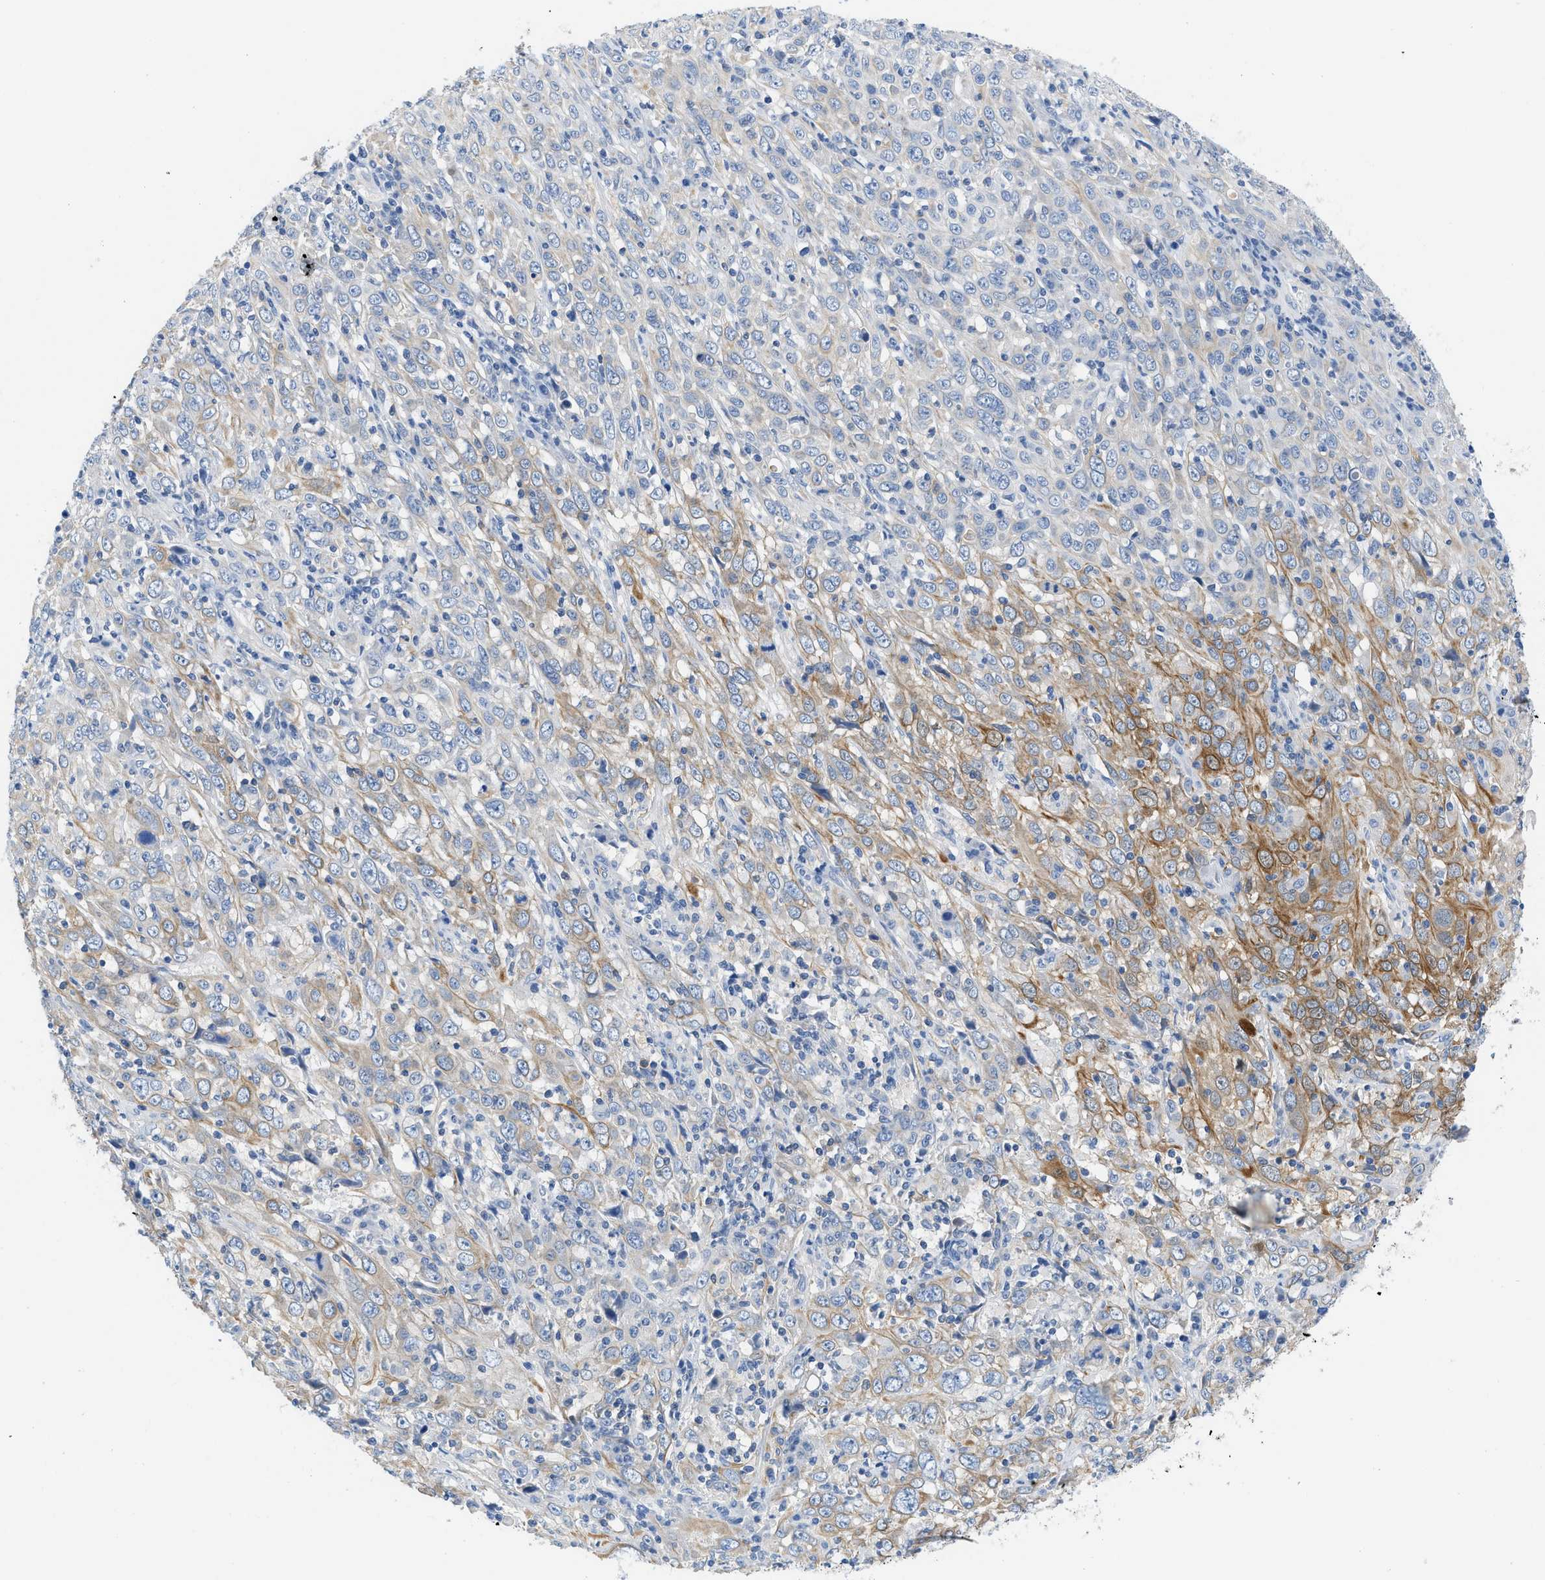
{"staining": {"intensity": "moderate", "quantity": "<25%", "location": "cytoplasmic/membranous"}, "tissue": "cervical cancer", "cell_type": "Tumor cells", "image_type": "cancer", "snomed": [{"axis": "morphology", "description": "Squamous cell carcinoma, NOS"}, {"axis": "topography", "description": "Cervix"}], "caption": "A photomicrograph of cervical squamous cell carcinoma stained for a protein reveals moderate cytoplasmic/membranous brown staining in tumor cells.", "gene": "BPGM", "patient": {"sex": "female", "age": 46}}